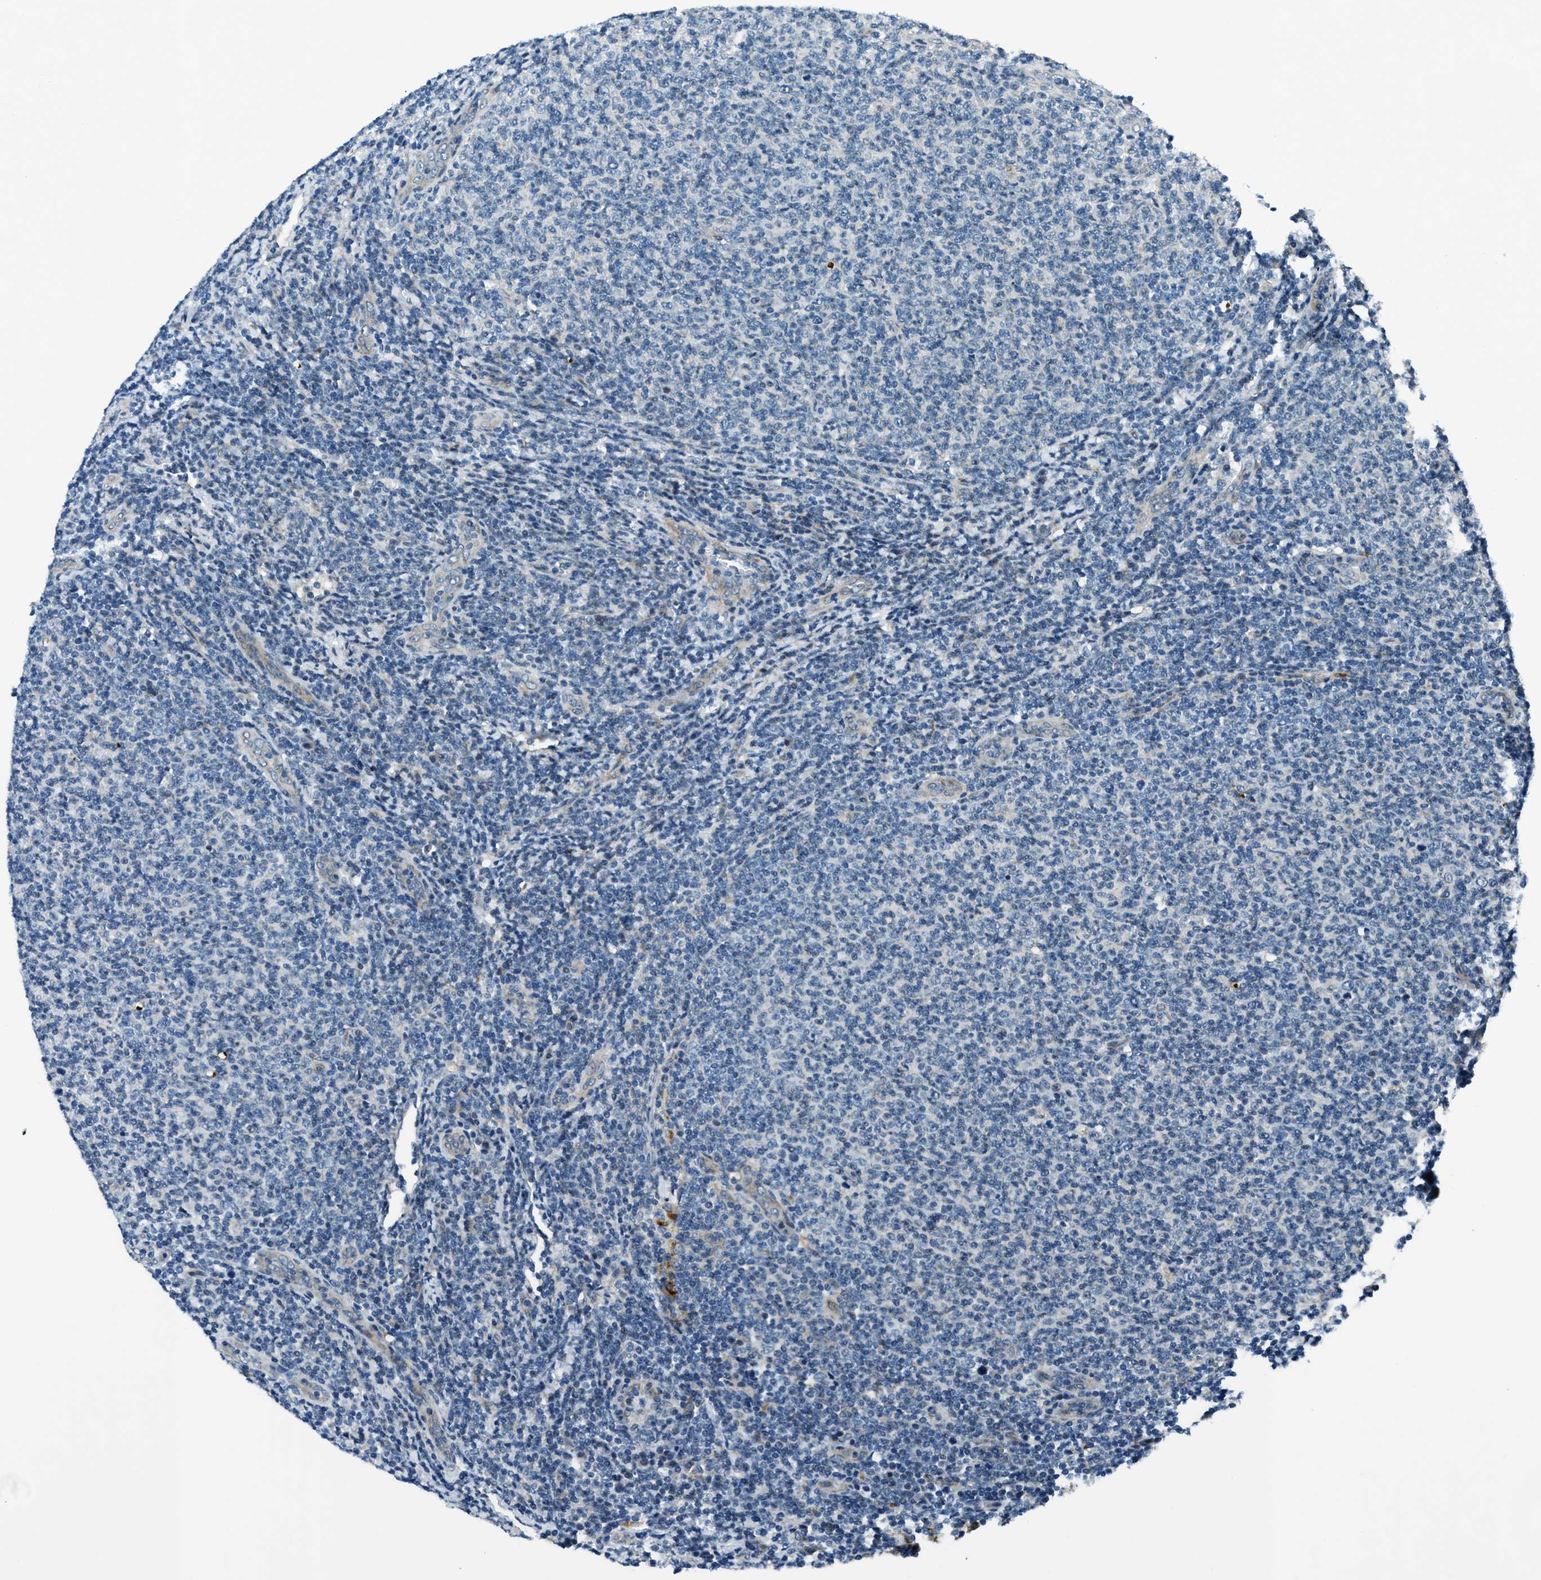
{"staining": {"intensity": "negative", "quantity": "none", "location": "none"}, "tissue": "lymphoma", "cell_type": "Tumor cells", "image_type": "cancer", "snomed": [{"axis": "morphology", "description": "Malignant lymphoma, non-Hodgkin's type, Low grade"}, {"axis": "topography", "description": "Lymph node"}], "caption": "IHC micrograph of neoplastic tissue: lymphoma stained with DAB shows no significant protein staining in tumor cells. The staining is performed using DAB brown chromogen with nuclei counter-stained in using hematoxylin.", "gene": "GINM1", "patient": {"sex": "male", "age": 66}}